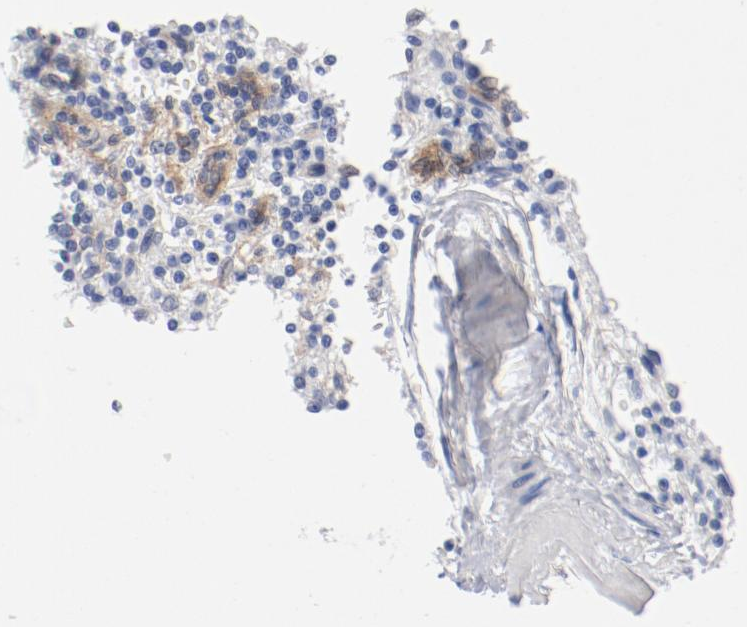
{"staining": {"intensity": "negative", "quantity": "none", "location": "none"}, "tissue": "lymphoma", "cell_type": "Tumor cells", "image_type": "cancer", "snomed": [{"axis": "morphology", "description": "Malignant lymphoma, non-Hodgkin's type, Low grade"}, {"axis": "topography", "description": "Spleen"}], "caption": "Tumor cells show no significant positivity in low-grade malignant lymphoma, non-Hodgkin's type.", "gene": "SHANK3", "patient": {"sex": "male", "age": 73}}